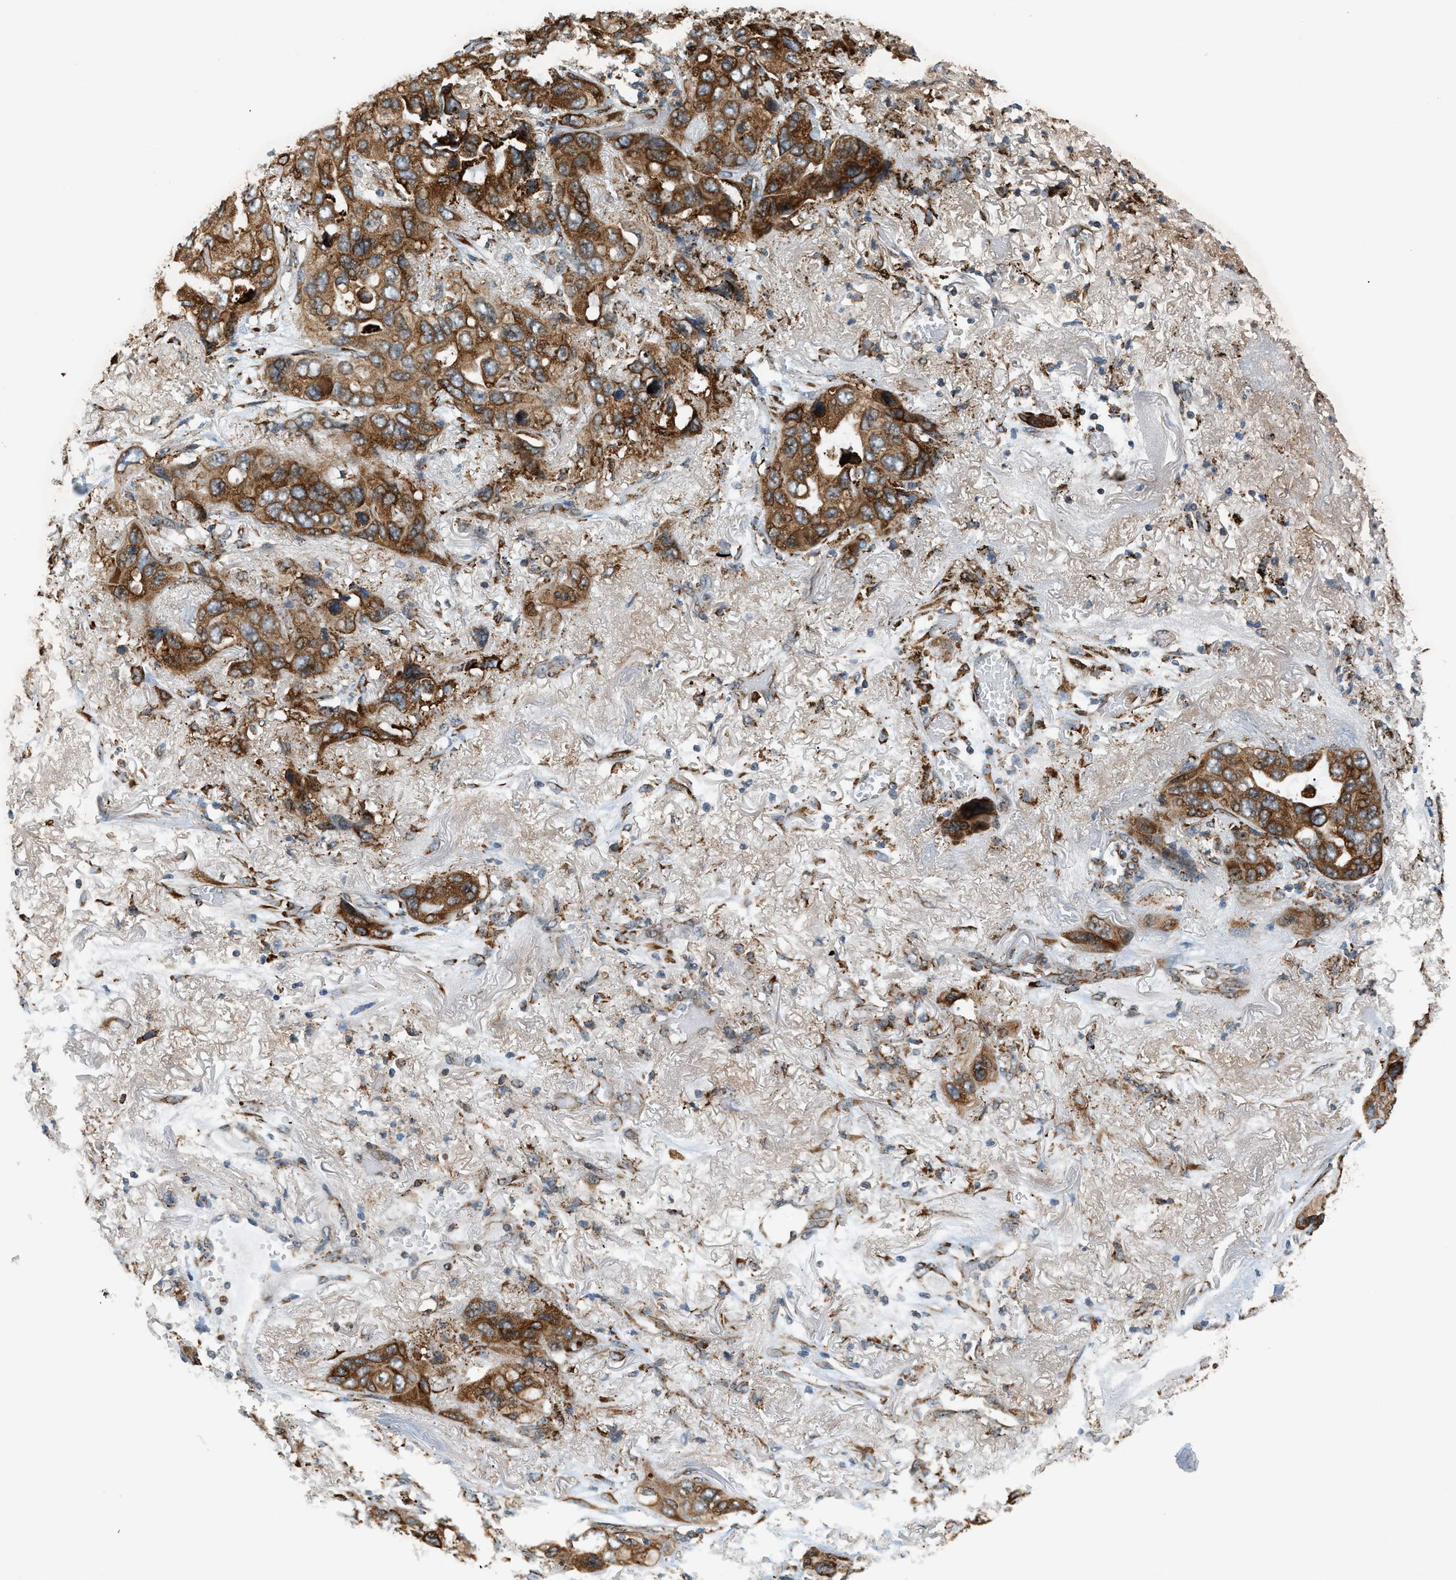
{"staining": {"intensity": "strong", "quantity": ">75%", "location": "cytoplasmic/membranous"}, "tissue": "lung cancer", "cell_type": "Tumor cells", "image_type": "cancer", "snomed": [{"axis": "morphology", "description": "Squamous cell carcinoma, NOS"}, {"axis": "topography", "description": "Lung"}], "caption": "Immunohistochemical staining of human lung cancer (squamous cell carcinoma) demonstrates high levels of strong cytoplasmic/membranous protein staining in about >75% of tumor cells.", "gene": "SEMA4D", "patient": {"sex": "female", "age": 73}}